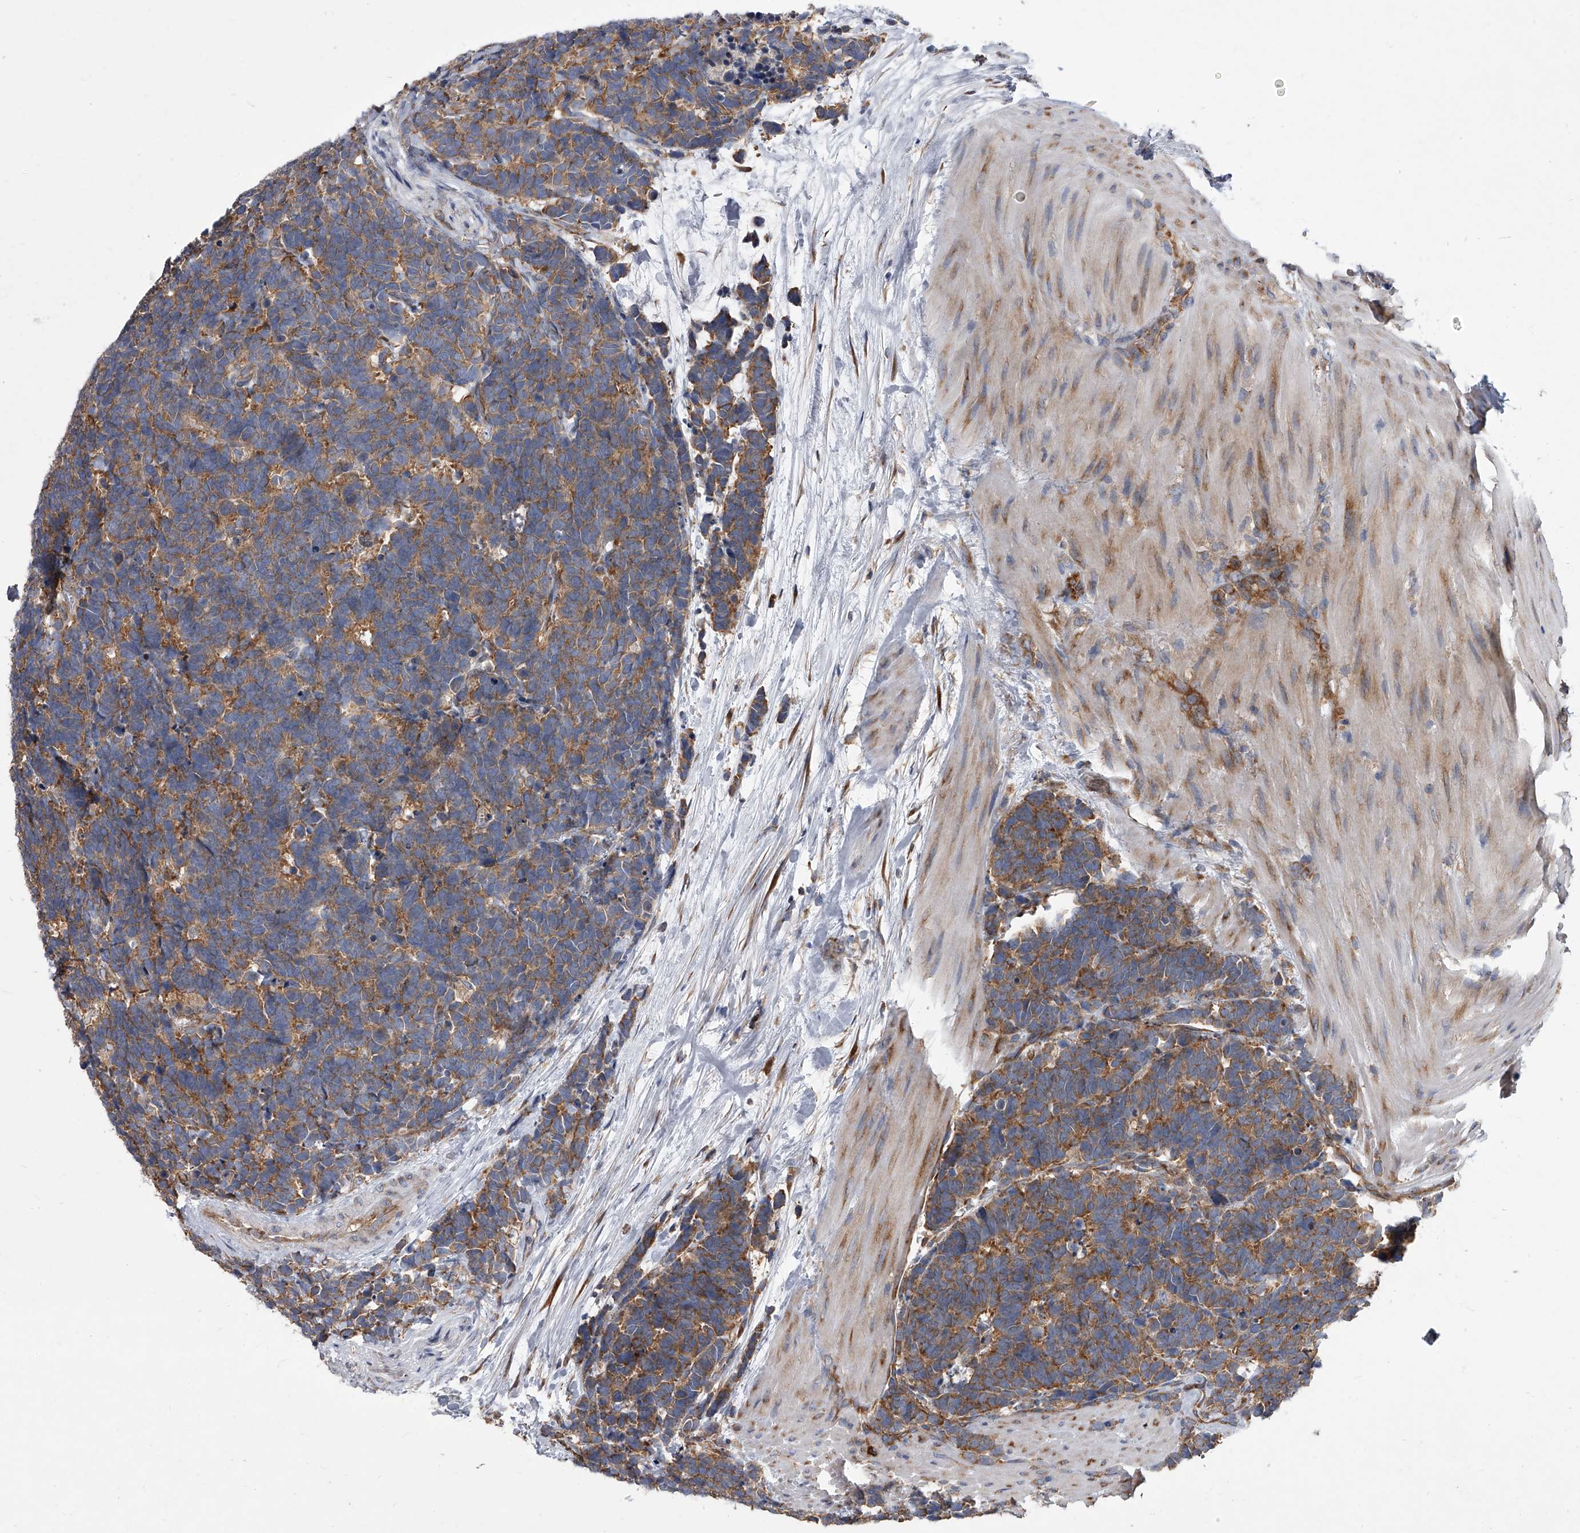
{"staining": {"intensity": "moderate", "quantity": ">75%", "location": "cytoplasmic/membranous"}, "tissue": "carcinoid", "cell_type": "Tumor cells", "image_type": "cancer", "snomed": [{"axis": "morphology", "description": "Carcinoma, NOS"}, {"axis": "morphology", "description": "Carcinoid, malignant, NOS"}, {"axis": "topography", "description": "Urinary bladder"}], "caption": "Protein expression analysis of carcinoma displays moderate cytoplasmic/membranous positivity in approximately >75% of tumor cells.", "gene": "EIF2S2", "patient": {"sex": "male", "age": 57}}